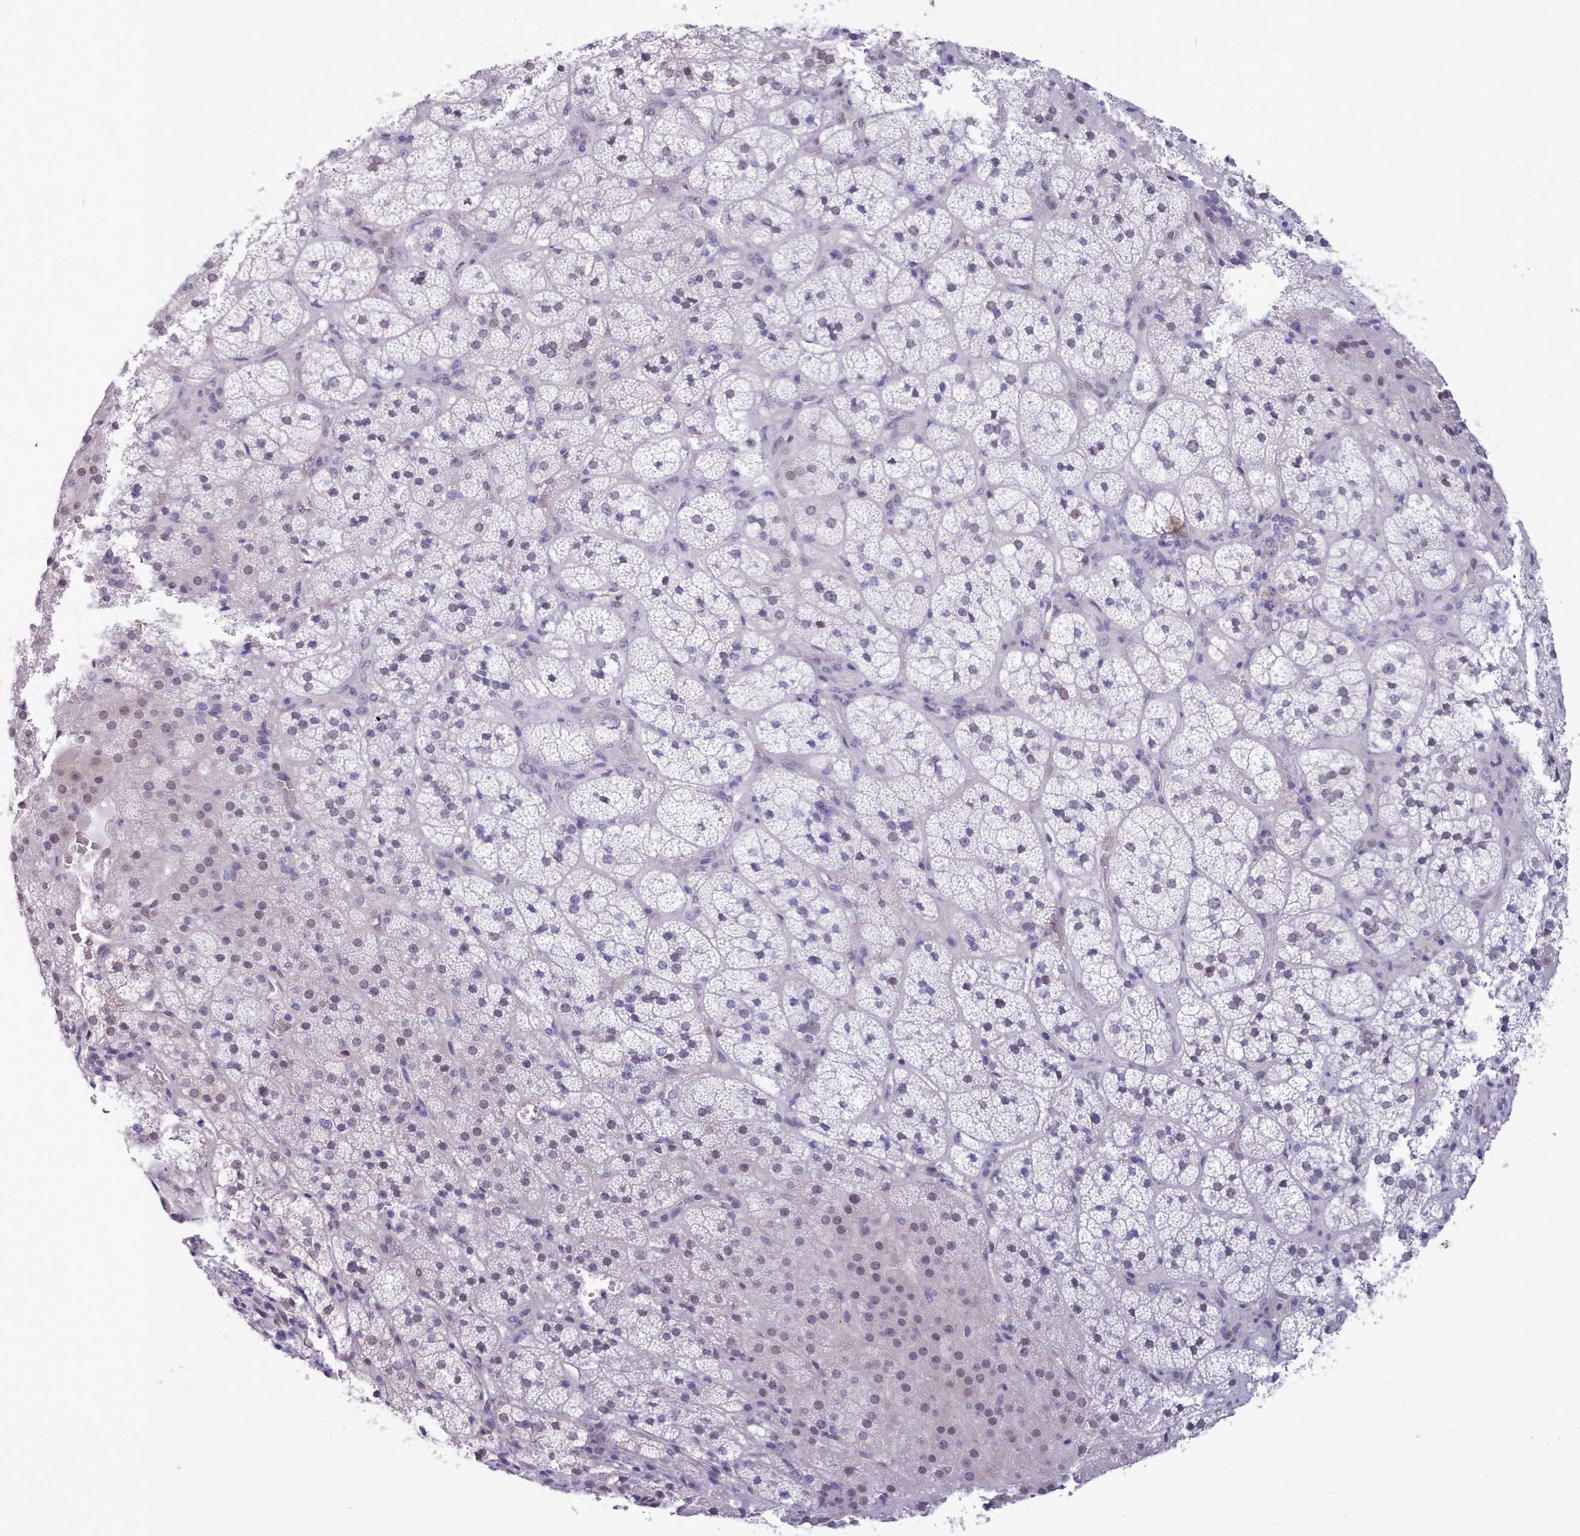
{"staining": {"intensity": "moderate", "quantity": "<25%", "location": "cytoplasmic/membranous,nuclear"}, "tissue": "adrenal gland", "cell_type": "Glandular cells", "image_type": "normal", "snomed": [{"axis": "morphology", "description": "Normal tissue, NOS"}, {"axis": "topography", "description": "Adrenal gland"}], "caption": "A brown stain shows moderate cytoplasmic/membranous,nuclear positivity of a protein in glandular cells of normal adrenal gland.", "gene": "TMEM253", "patient": {"sex": "female", "age": 44}}